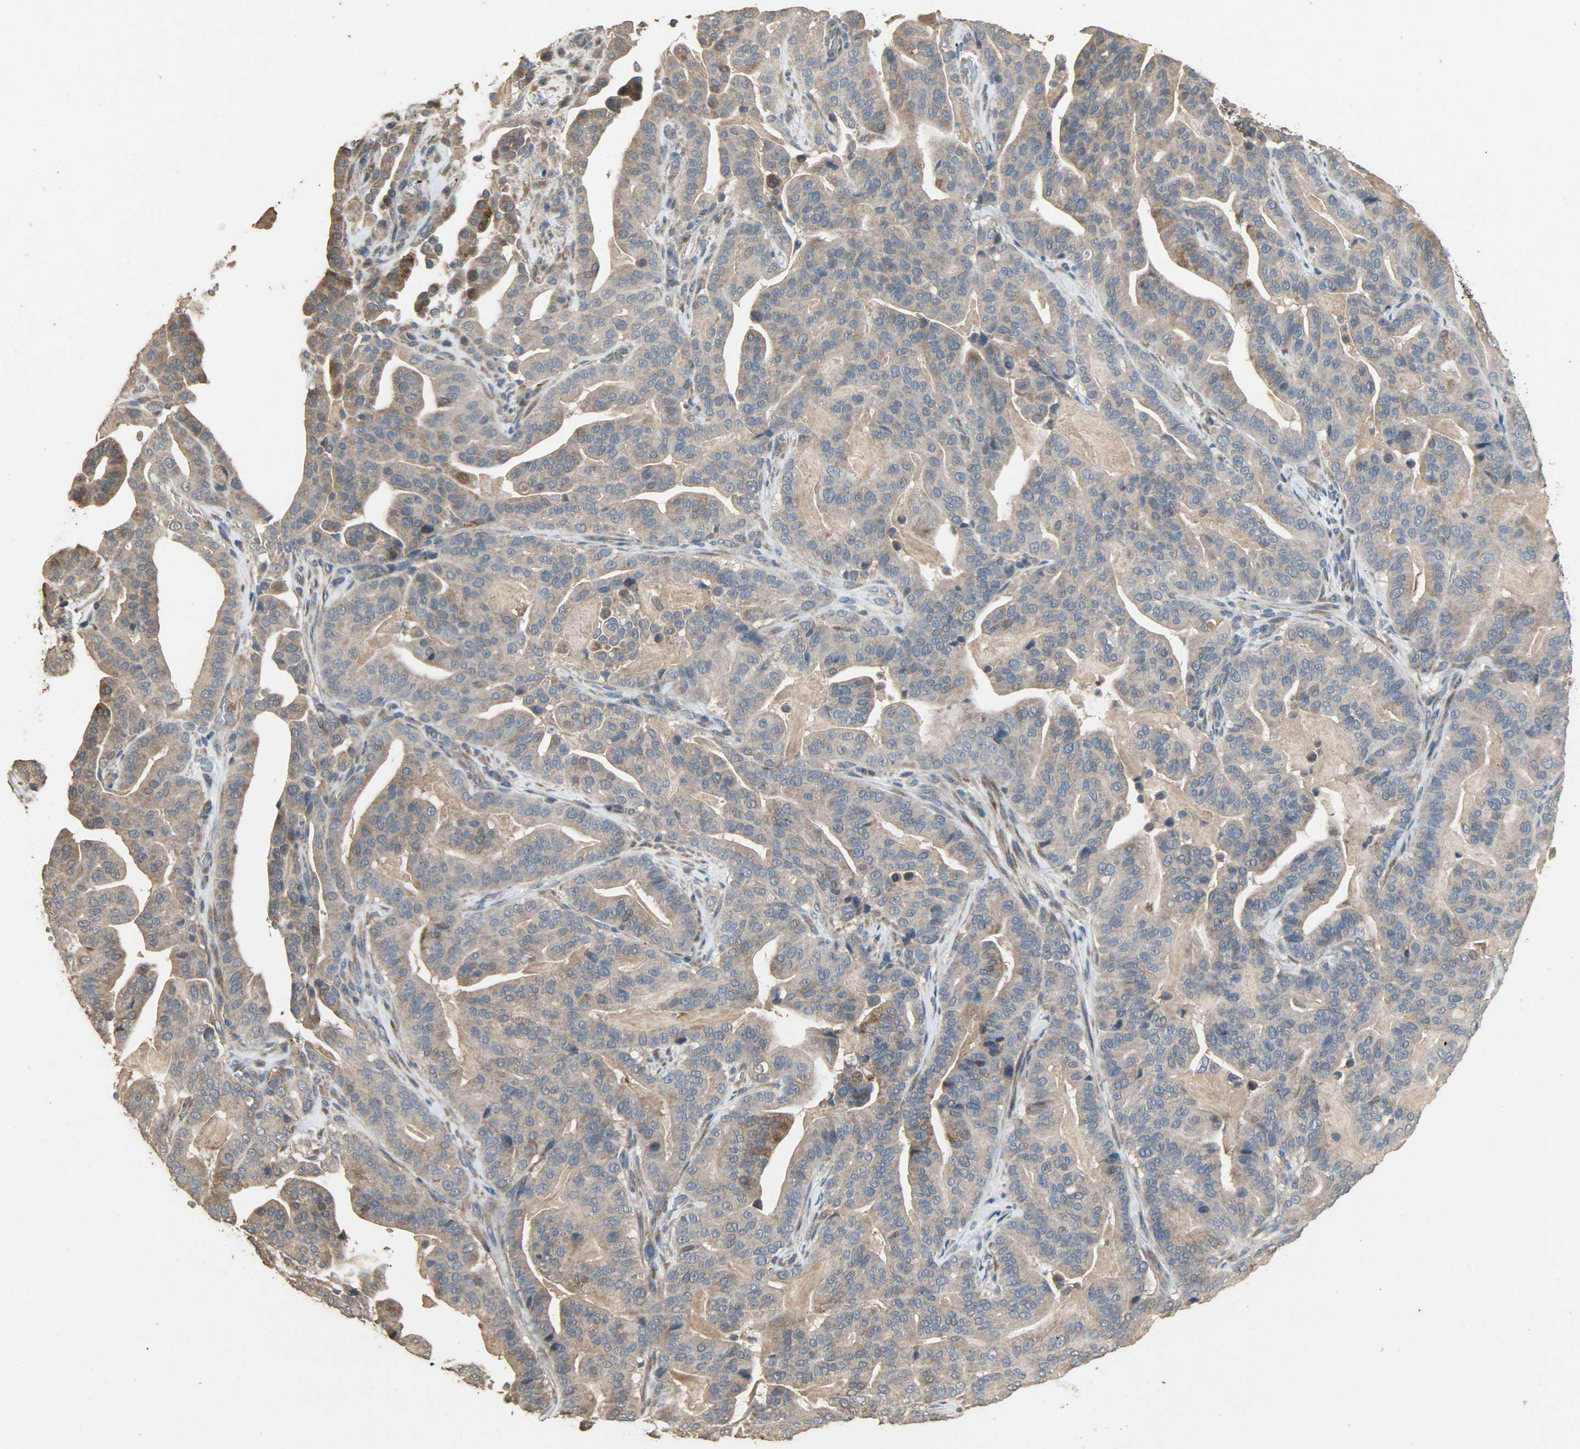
{"staining": {"intensity": "moderate", "quantity": ">75%", "location": "cytoplasmic/membranous"}, "tissue": "pancreatic cancer", "cell_type": "Tumor cells", "image_type": "cancer", "snomed": [{"axis": "morphology", "description": "Adenocarcinoma, NOS"}, {"axis": "topography", "description": "Pancreas"}], "caption": "Pancreatic adenocarcinoma stained for a protein (brown) shows moderate cytoplasmic/membranous positive staining in approximately >75% of tumor cells.", "gene": "CDKN2C", "patient": {"sex": "male", "age": 63}}